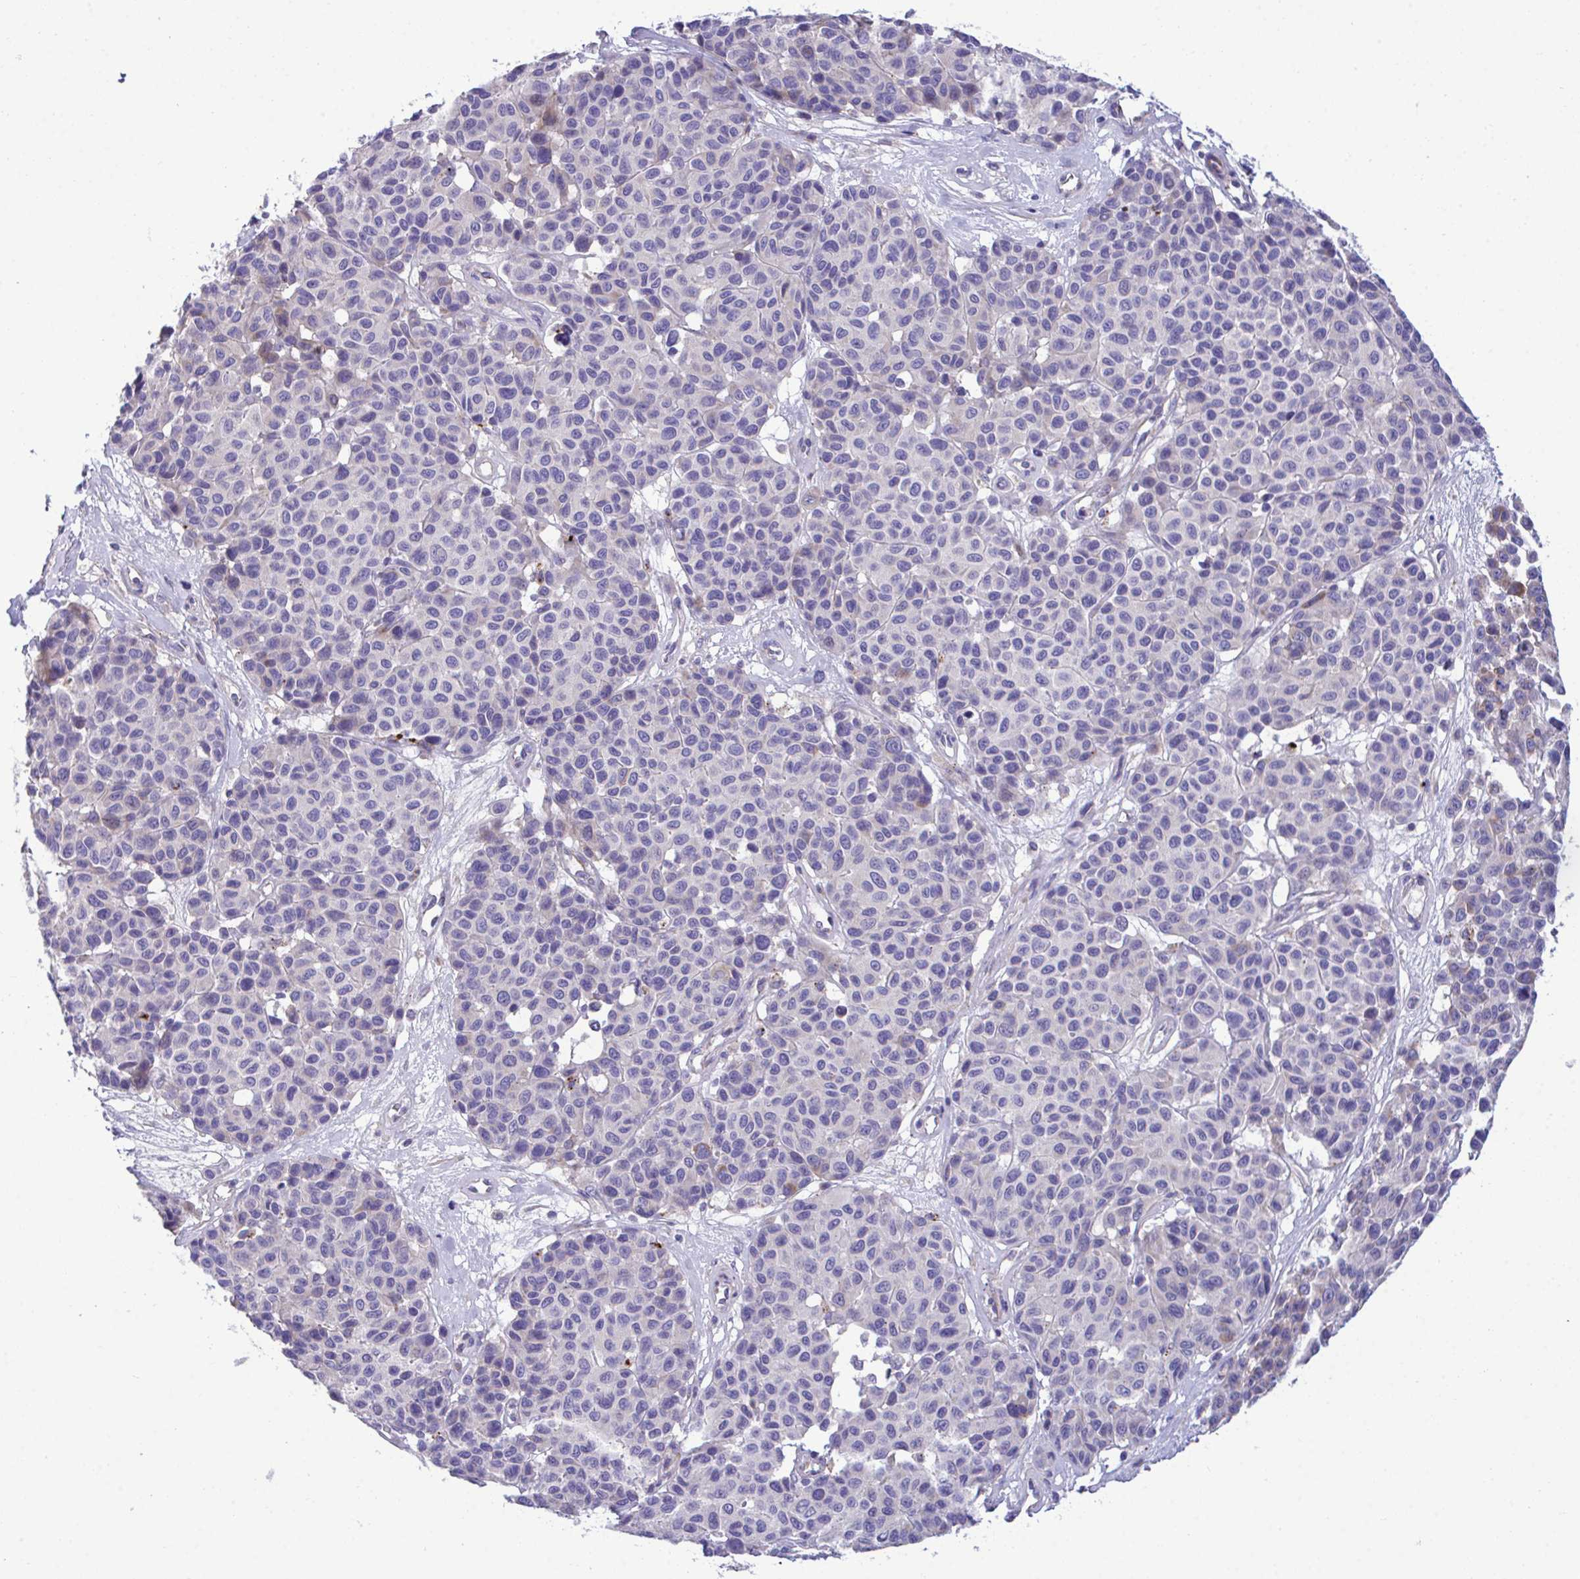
{"staining": {"intensity": "negative", "quantity": "none", "location": "none"}, "tissue": "melanoma", "cell_type": "Tumor cells", "image_type": "cancer", "snomed": [{"axis": "morphology", "description": "Malignant melanoma, NOS"}, {"axis": "topography", "description": "Skin"}], "caption": "Human malignant melanoma stained for a protein using IHC exhibits no positivity in tumor cells.", "gene": "MRPS16", "patient": {"sex": "female", "age": 66}}